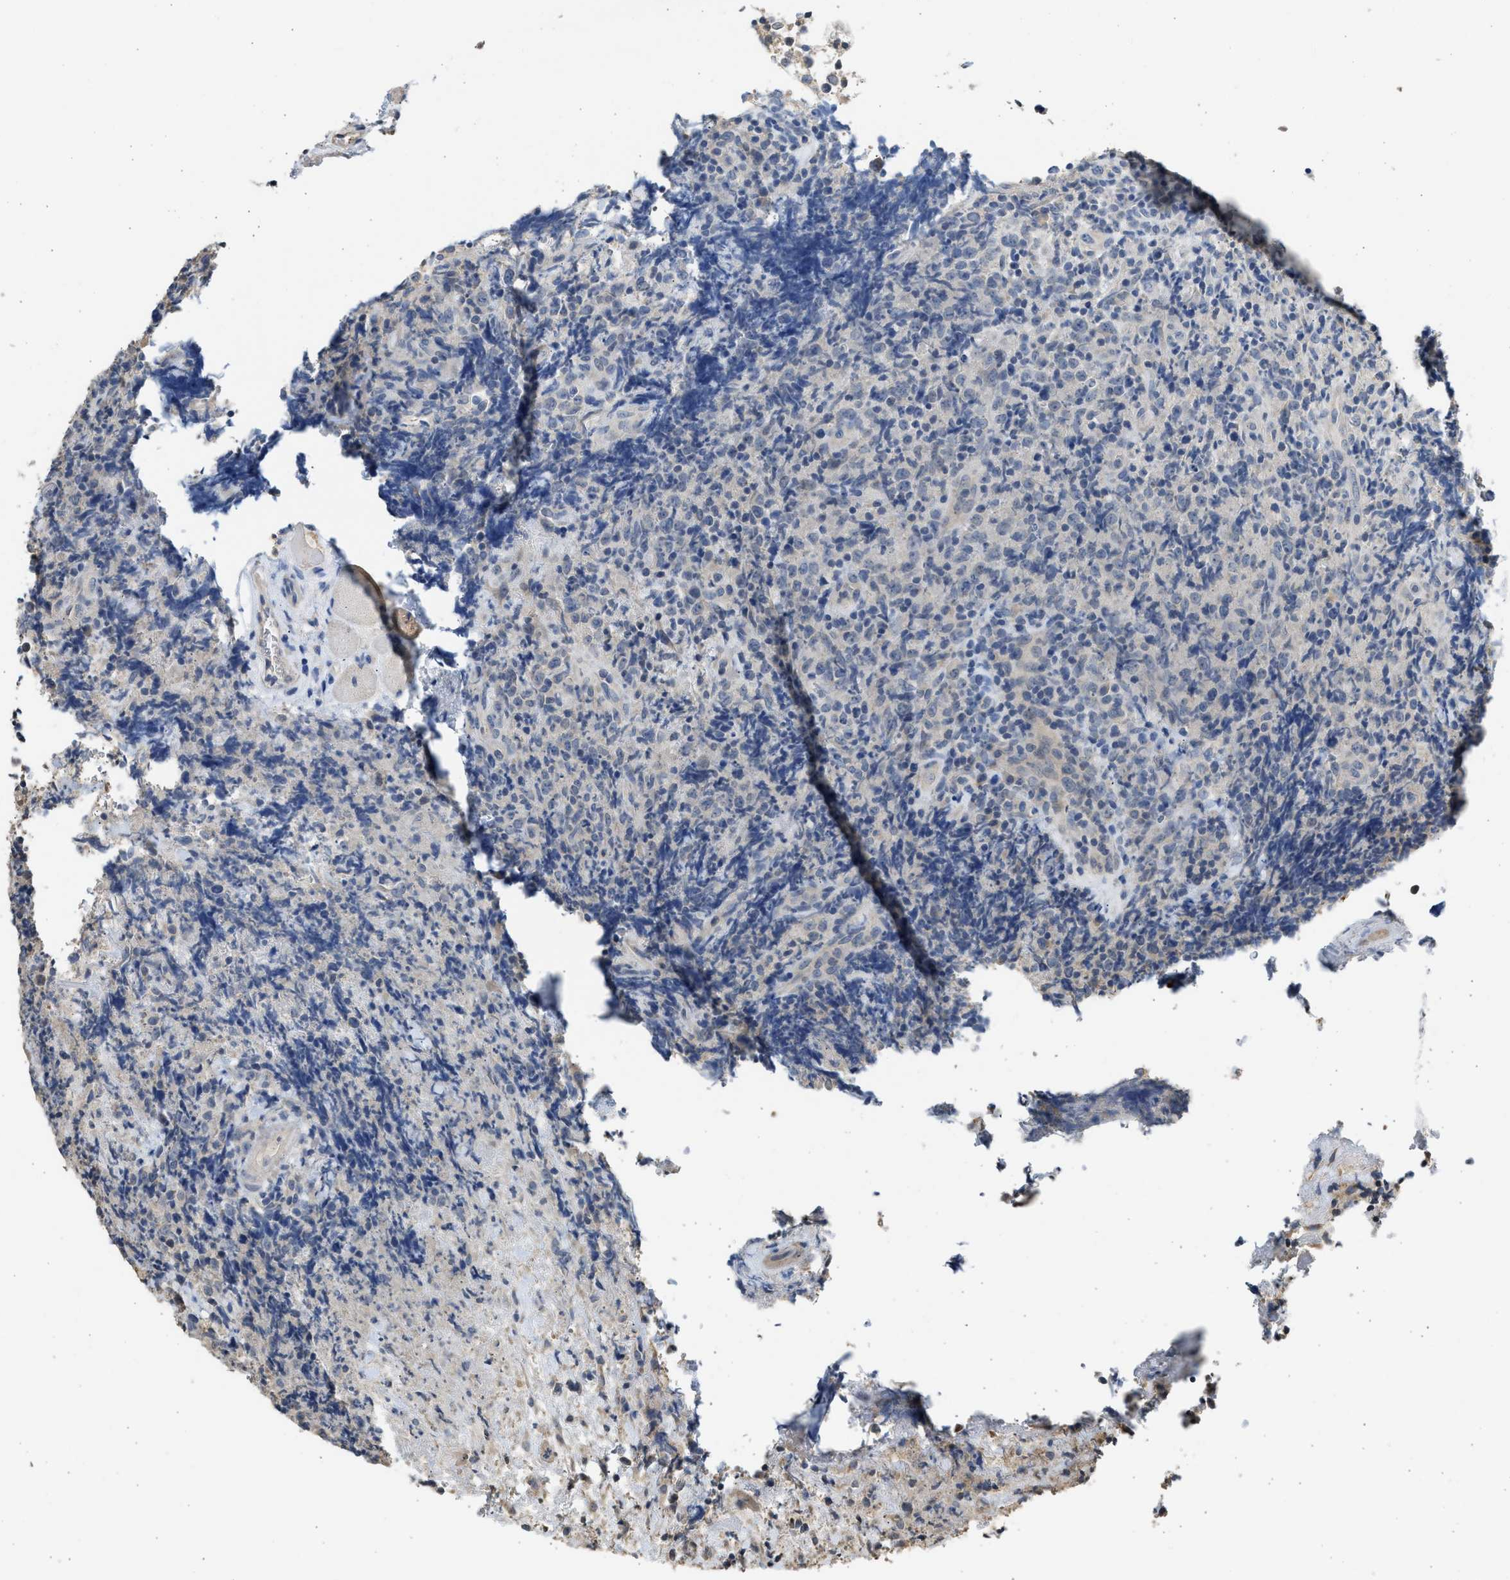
{"staining": {"intensity": "negative", "quantity": "none", "location": "none"}, "tissue": "lymphoma", "cell_type": "Tumor cells", "image_type": "cancer", "snomed": [{"axis": "morphology", "description": "Malignant lymphoma, non-Hodgkin's type, High grade"}, {"axis": "topography", "description": "Tonsil"}], "caption": "Lymphoma stained for a protein using immunohistochemistry (IHC) shows no positivity tumor cells.", "gene": "SULT2A1", "patient": {"sex": "female", "age": 36}}